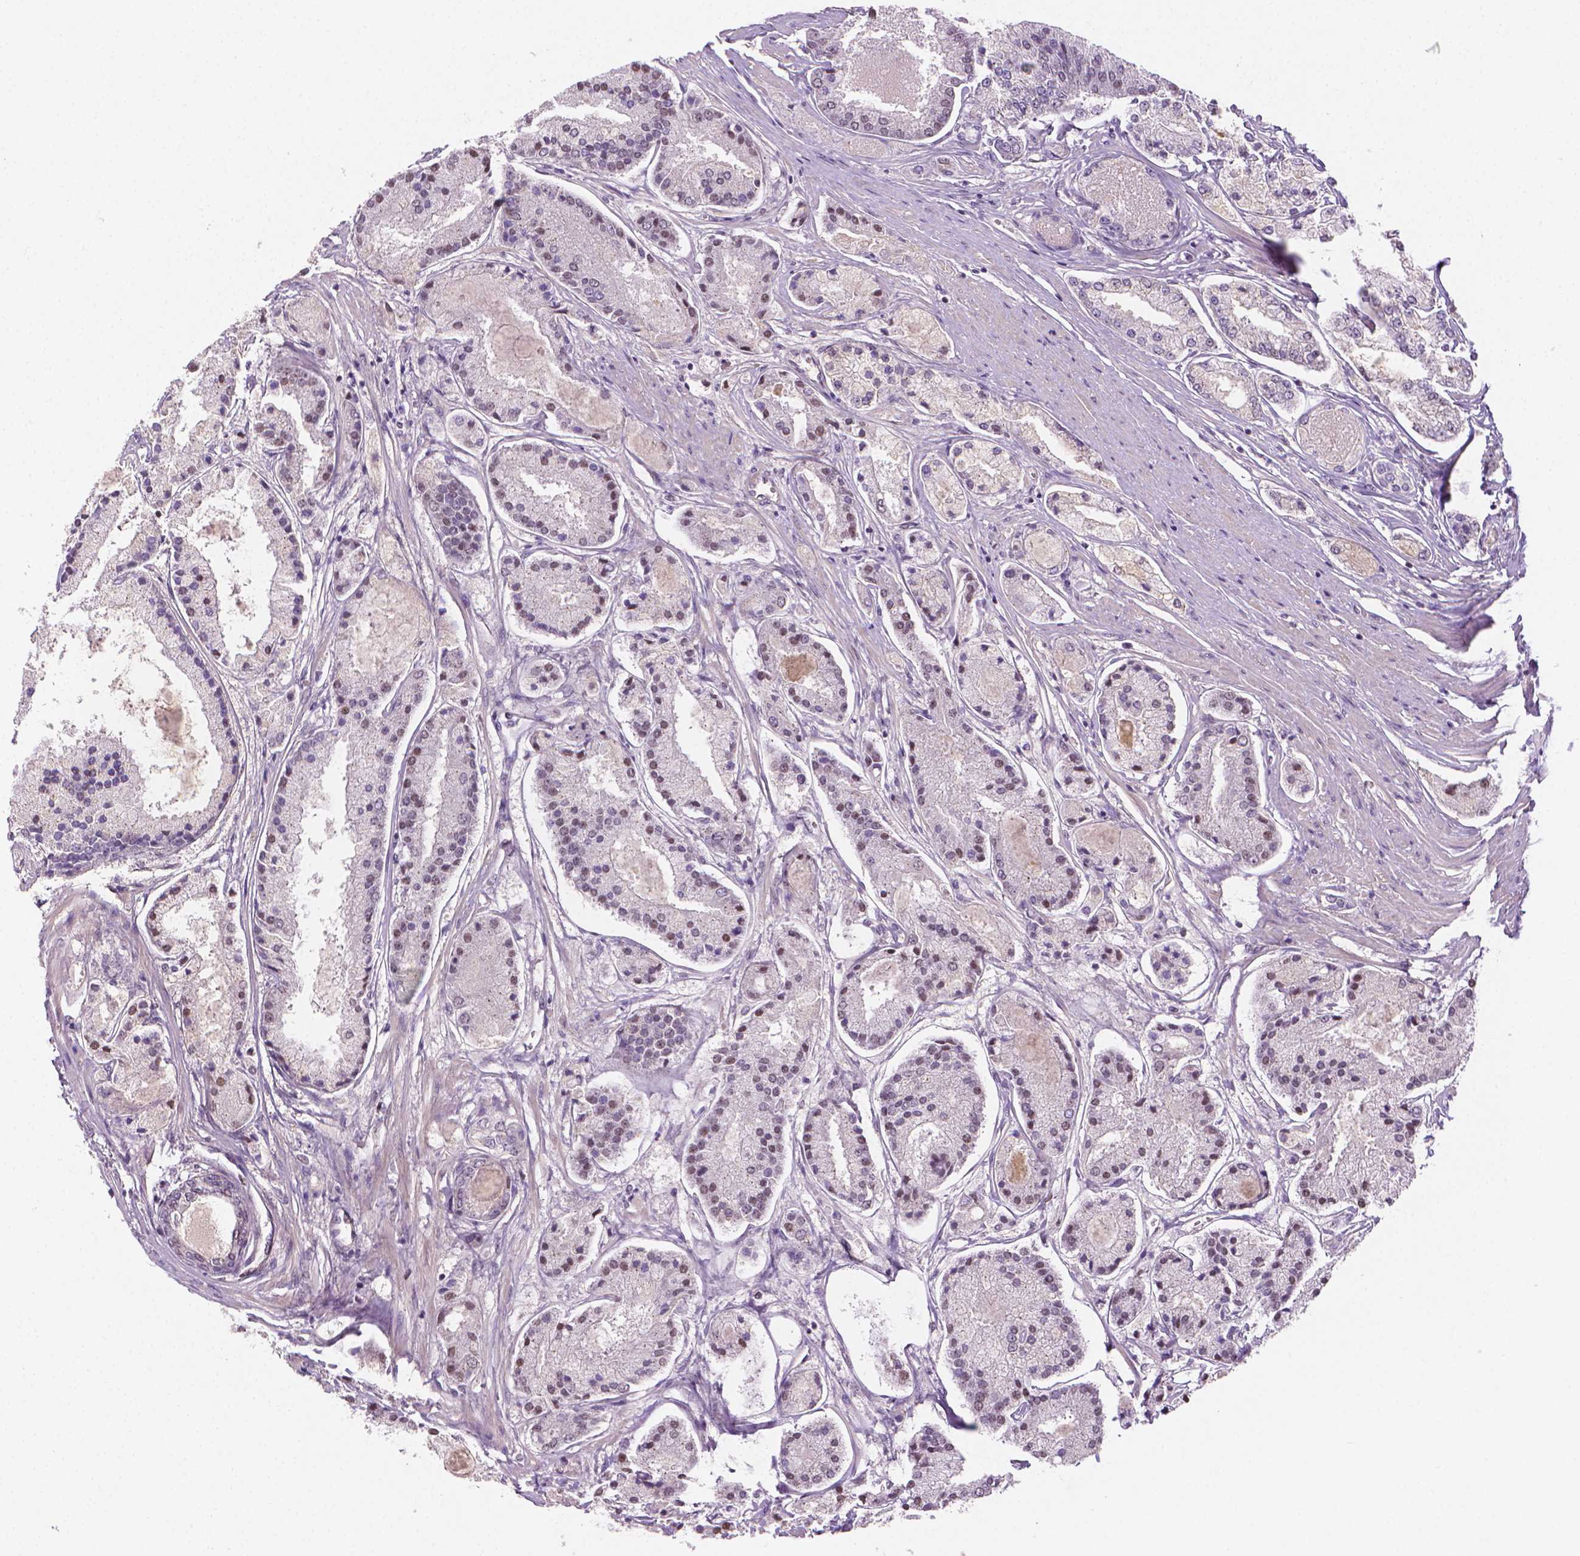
{"staining": {"intensity": "weak", "quantity": "25%-75%", "location": "nuclear"}, "tissue": "prostate cancer", "cell_type": "Tumor cells", "image_type": "cancer", "snomed": [{"axis": "morphology", "description": "Adenocarcinoma, High grade"}, {"axis": "topography", "description": "Prostate"}], "caption": "Protein staining of adenocarcinoma (high-grade) (prostate) tissue exhibits weak nuclear positivity in about 25%-75% of tumor cells.", "gene": "NCAN", "patient": {"sex": "male", "age": 67}}